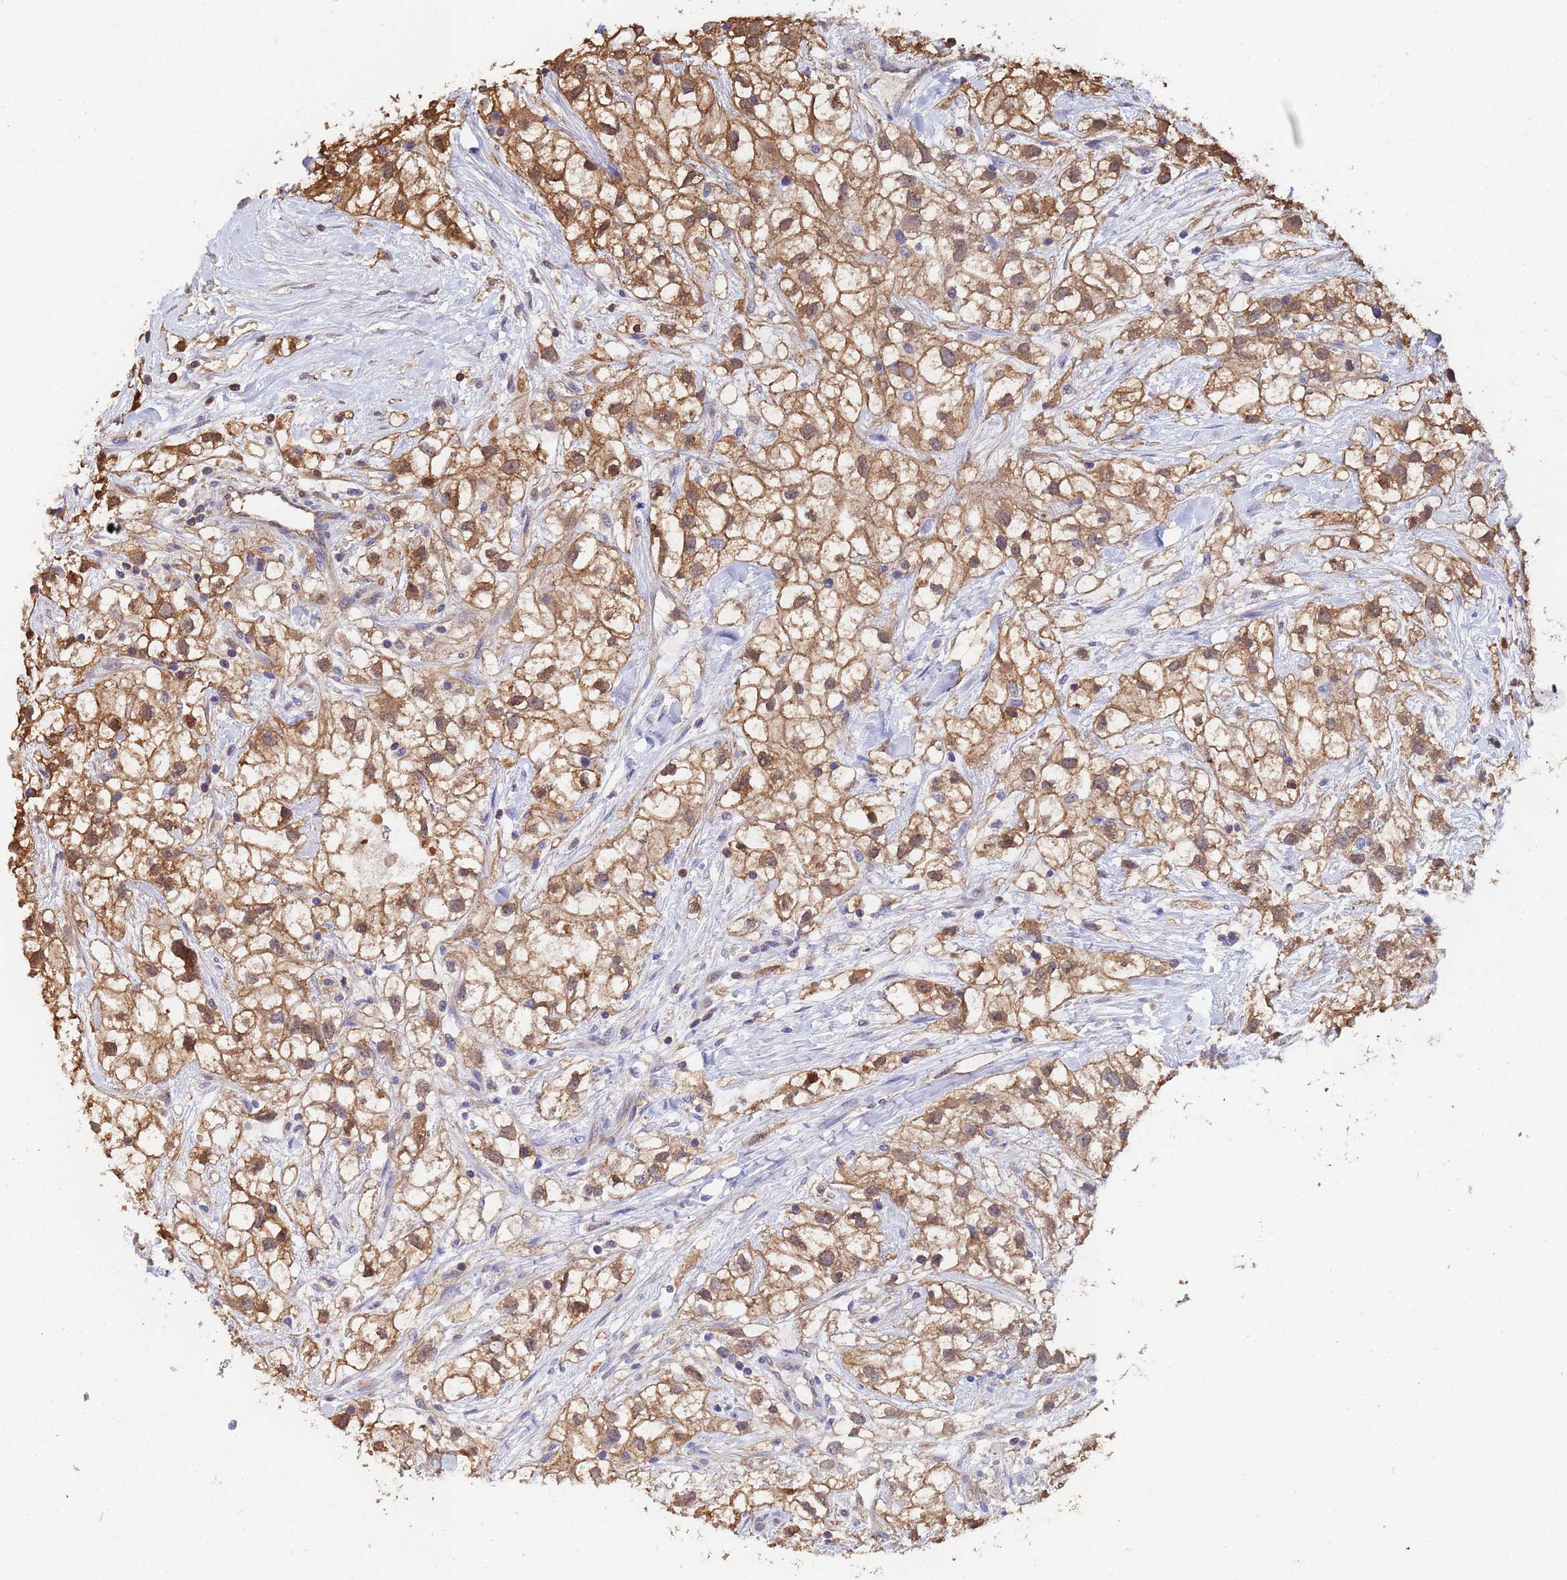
{"staining": {"intensity": "moderate", "quantity": ">75%", "location": "cytoplasmic/membranous,nuclear"}, "tissue": "renal cancer", "cell_type": "Tumor cells", "image_type": "cancer", "snomed": [{"axis": "morphology", "description": "Adenocarcinoma, NOS"}, {"axis": "topography", "description": "Kidney"}], "caption": "The histopathology image reveals immunohistochemical staining of renal adenocarcinoma. There is moderate cytoplasmic/membranous and nuclear staining is present in about >75% of tumor cells.", "gene": "FAM25A", "patient": {"sex": "male", "age": 59}}